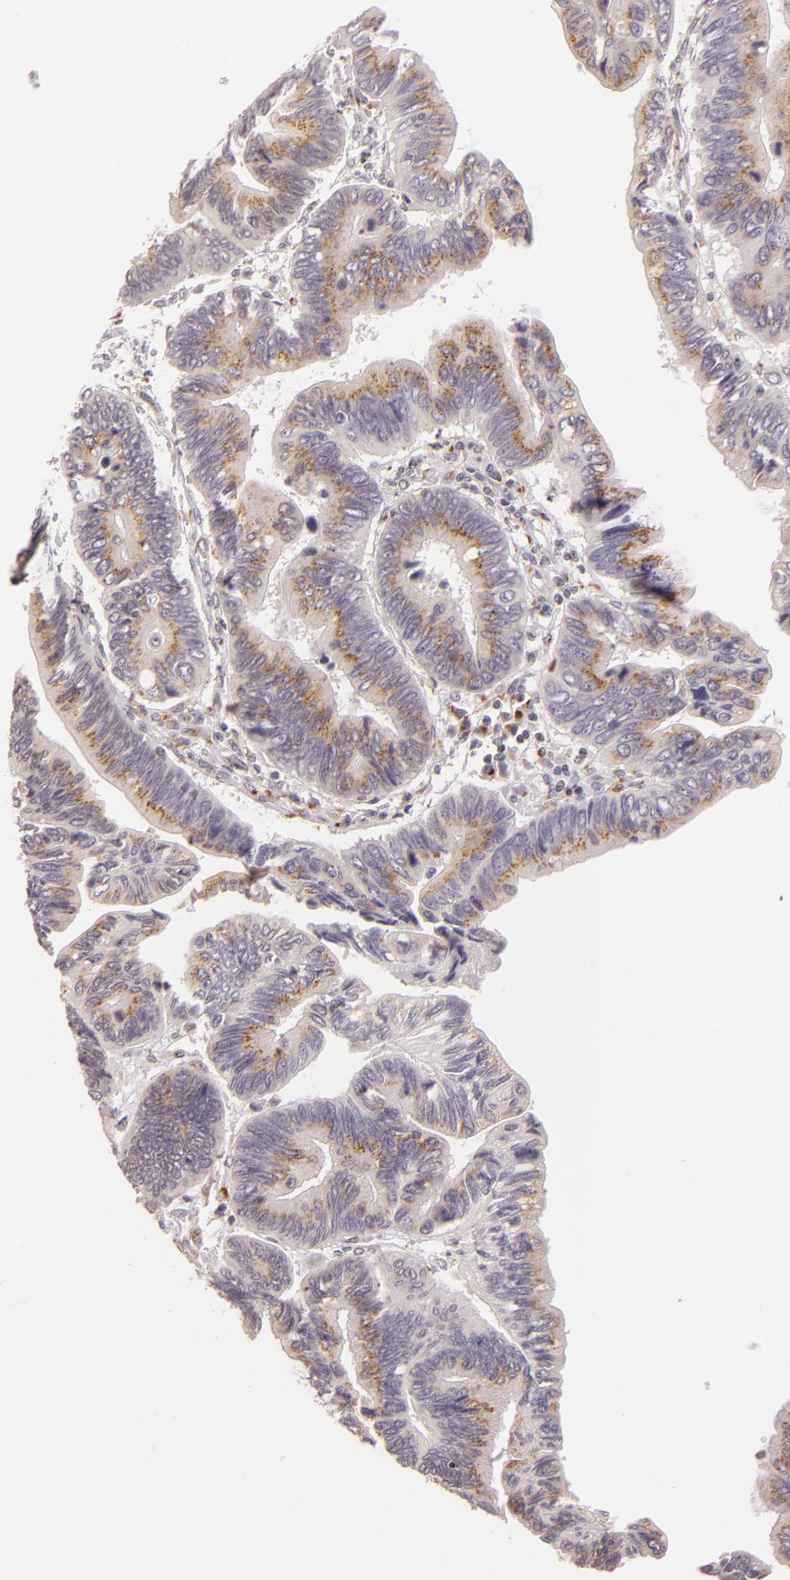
{"staining": {"intensity": "weak", "quantity": ">75%", "location": "cytoplasmic/membranous"}, "tissue": "pancreatic cancer", "cell_type": "Tumor cells", "image_type": "cancer", "snomed": [{"axis": "morphology", "description": "Adenocarcinoma, NOS"}, {"axis": "topography", "description": "Pancreas"}], "caption": "Immunohistochemistry (IHC) of human pancreatic cancer (adenocarcinoma) displays low levels of weak cytoplasmic/membranous expression in about >75% of tumor cells.", "gene": "LGMN", "patient": {"sex": "female", "age": 70}}